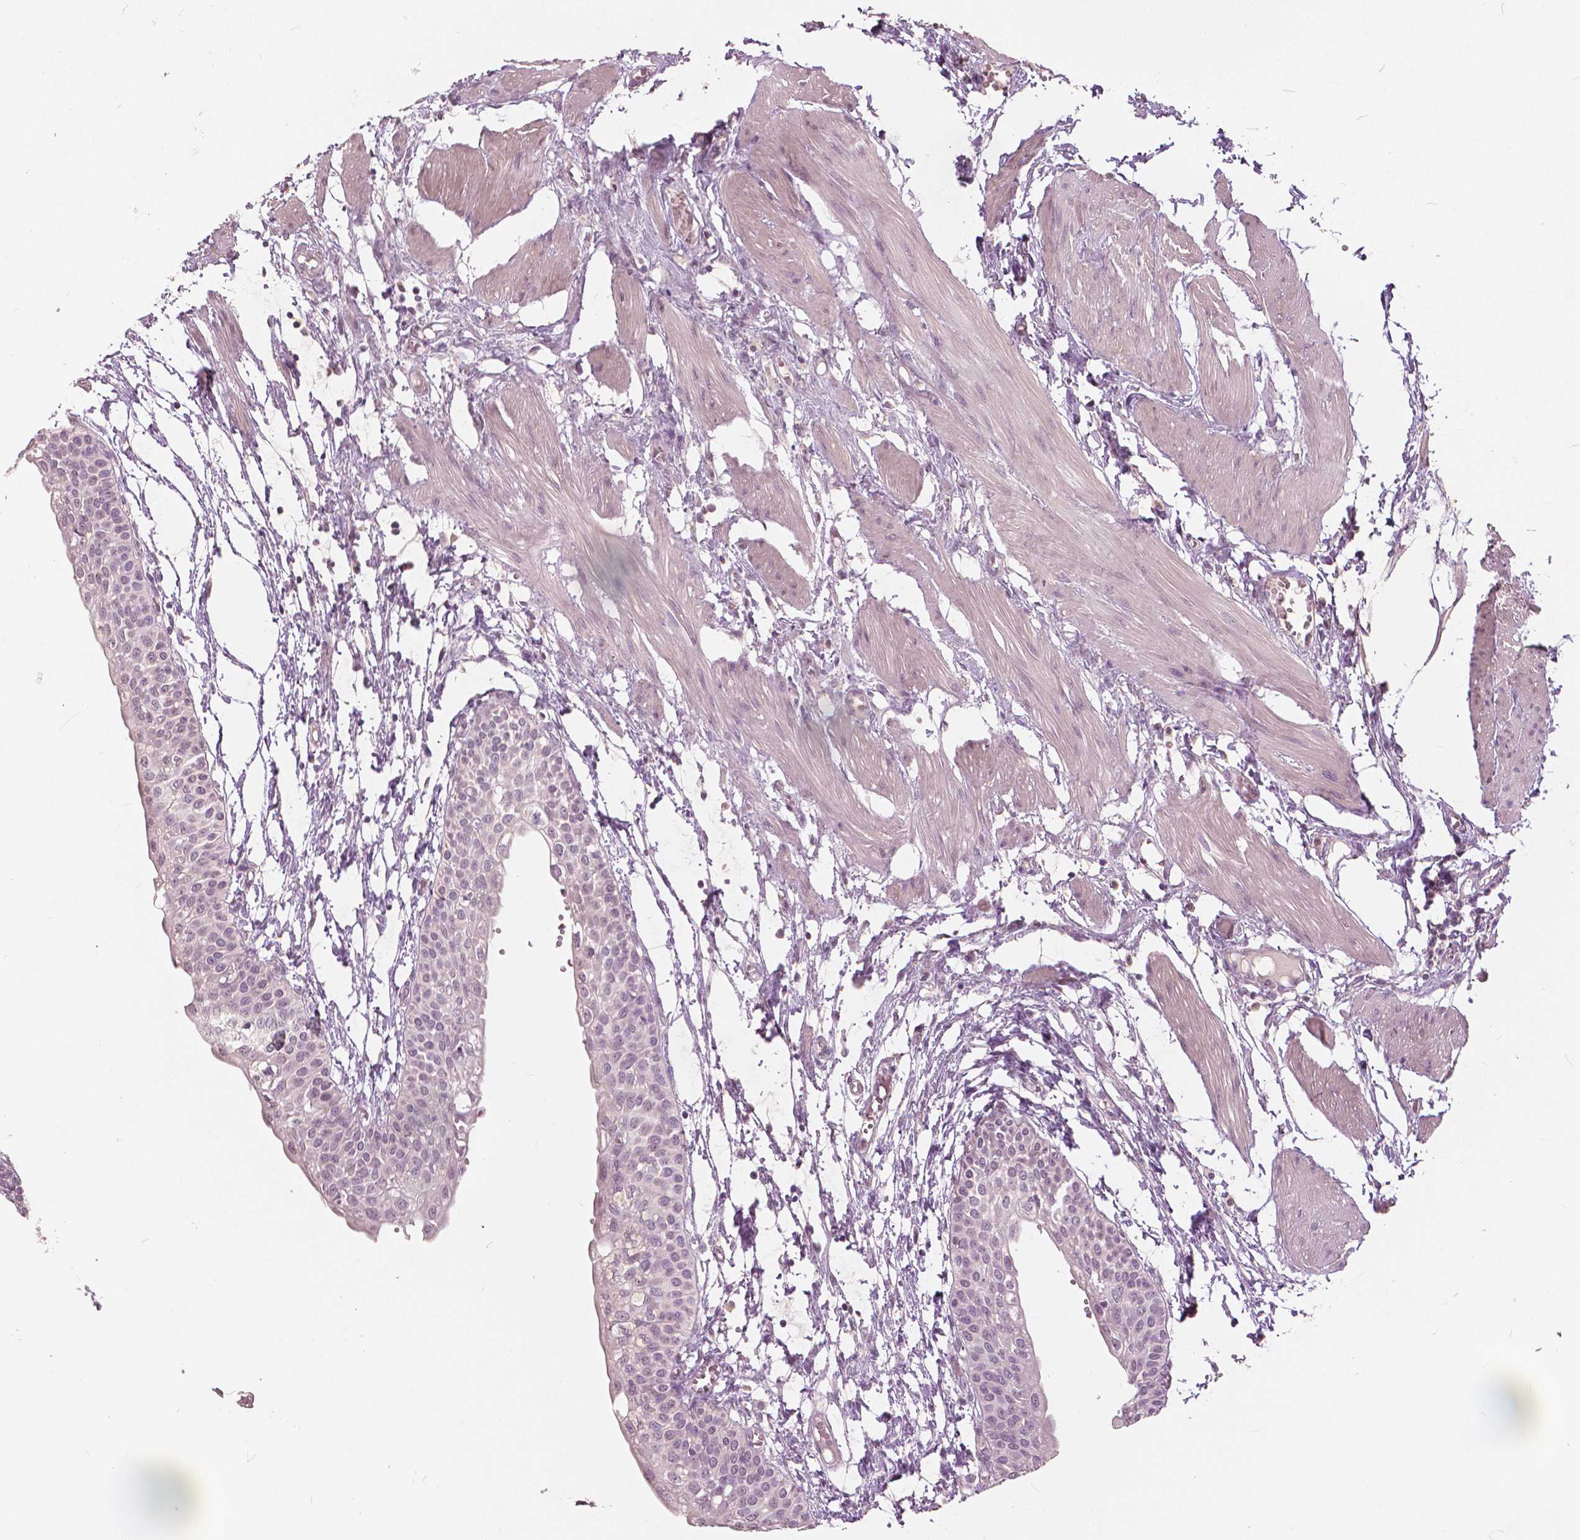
{"staining": {"intensity": "weak", "quantity": "<25%", "location": "nuclear"}, "tissue": "urinary bladder", "cell_type": "Urothelial cells", "image_type": "normal", "snomed": [{"axis": "morphology", "description": "Normal tissue, NOS"}, {"axis": "topography", "description": "Urinary bladder"}, {"axis": "topography", "description": "Peripheral nerve tissue"}], "caption": "IHC histopathology image of unremarkable urinary bladder: urinary bladder stained with DAB shows no significant protein staining in urothelial cells.", "gene": "NANOG", "patient": {"sex": "male", "age": 55}}